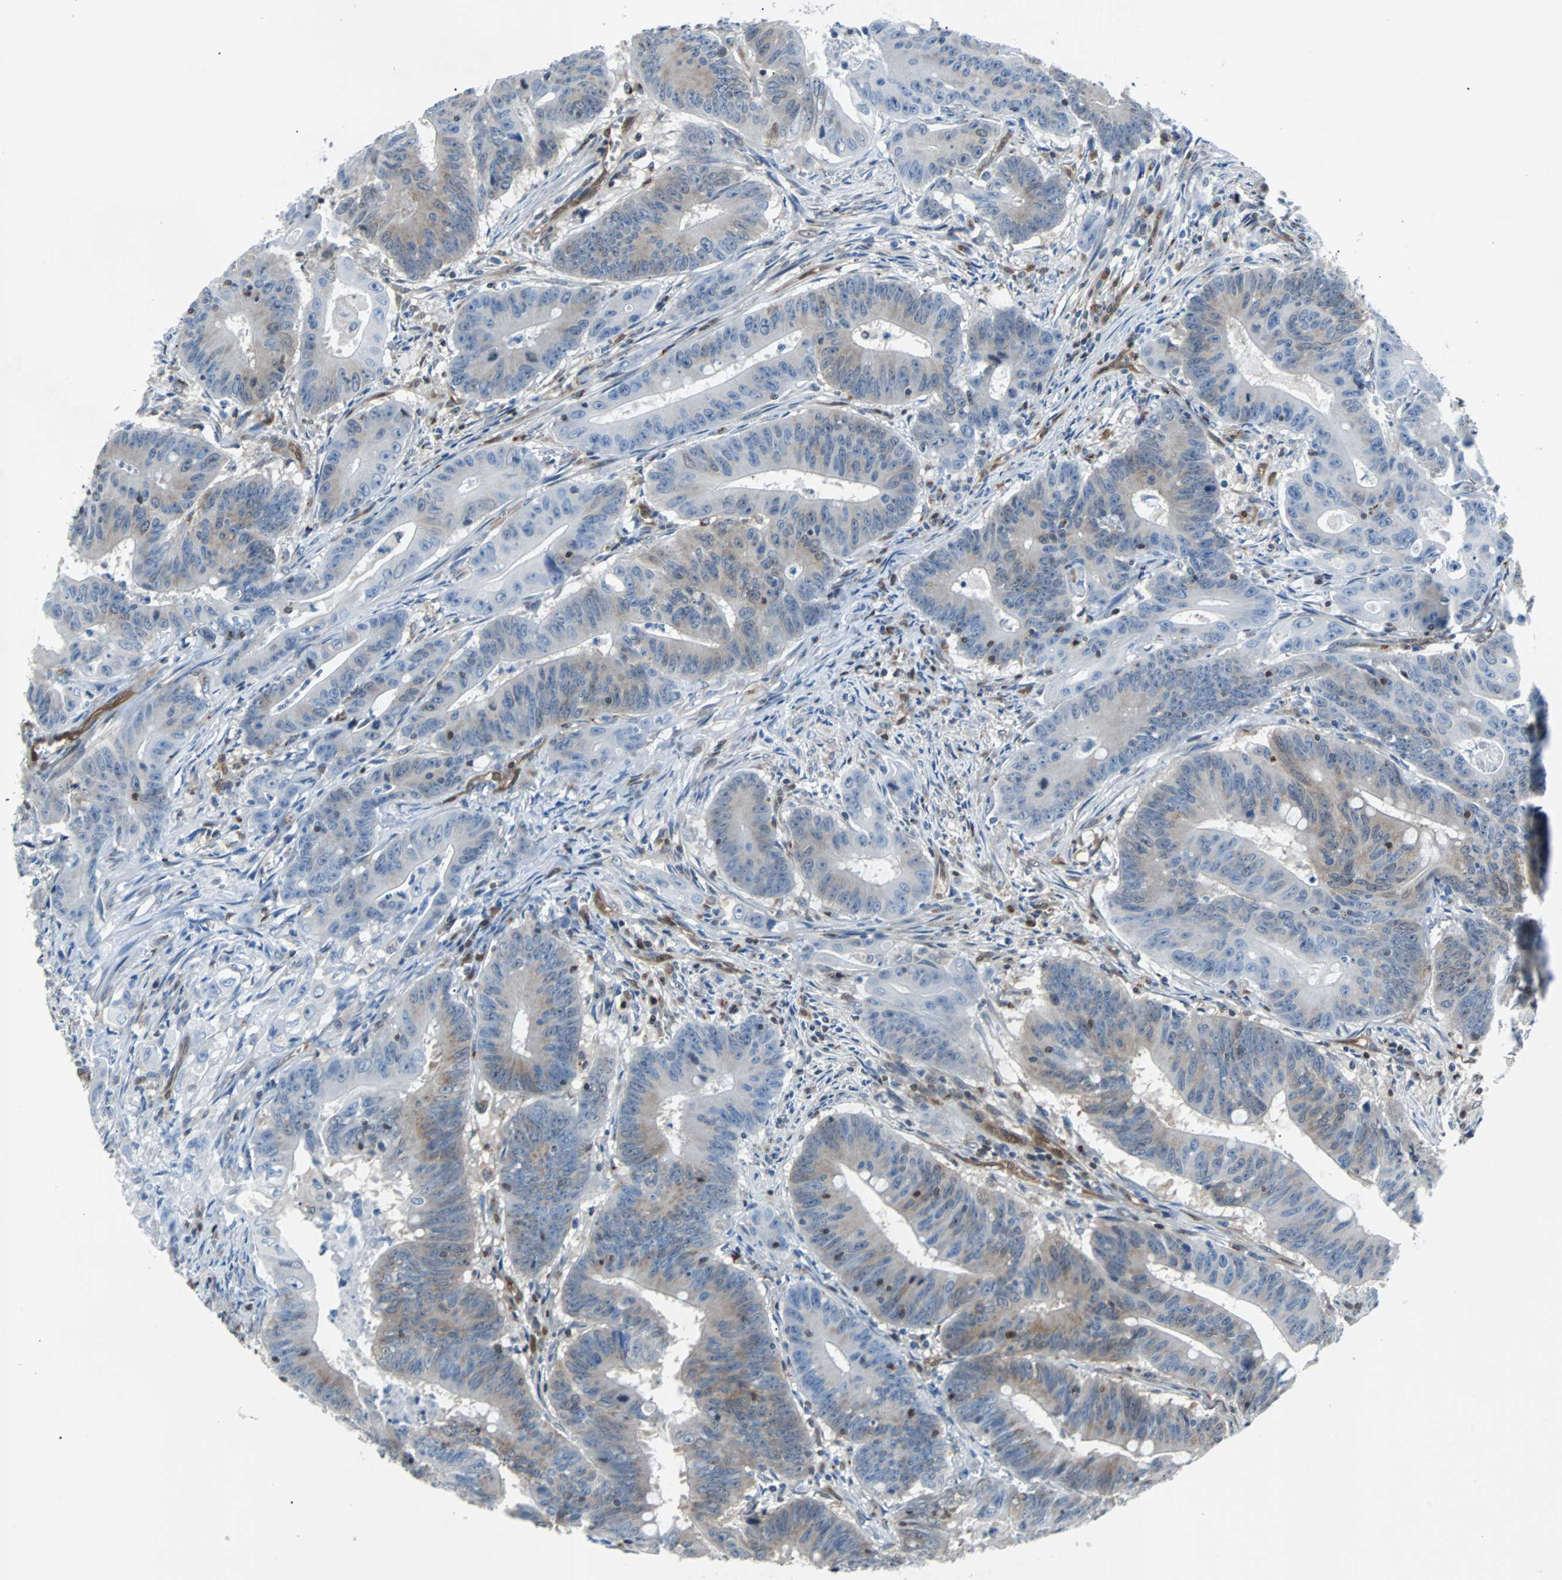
{"staining": {"intensity": "weak", "quantity": "25%-75%", "location": "cytoplasmic/membranous,nuclear"}, "tissue": "colorectal cancer", "cell_type": "Tumor cells", "image_type": "cancer", "snomed": [{"axis": "morphology", "description": "Adenocarcinoma, NOS"}, {"axis": "topography", "description": "Colon"}], "caption": "Human colorectal cancer stained with a brown dye demonstrates weak cytoplasmic/membranous and nuclear positive expression in approximately 25%-75% of tumor cells.", "gene": "MAP2K6", "patient": {"sex": "male", "age": 45}}